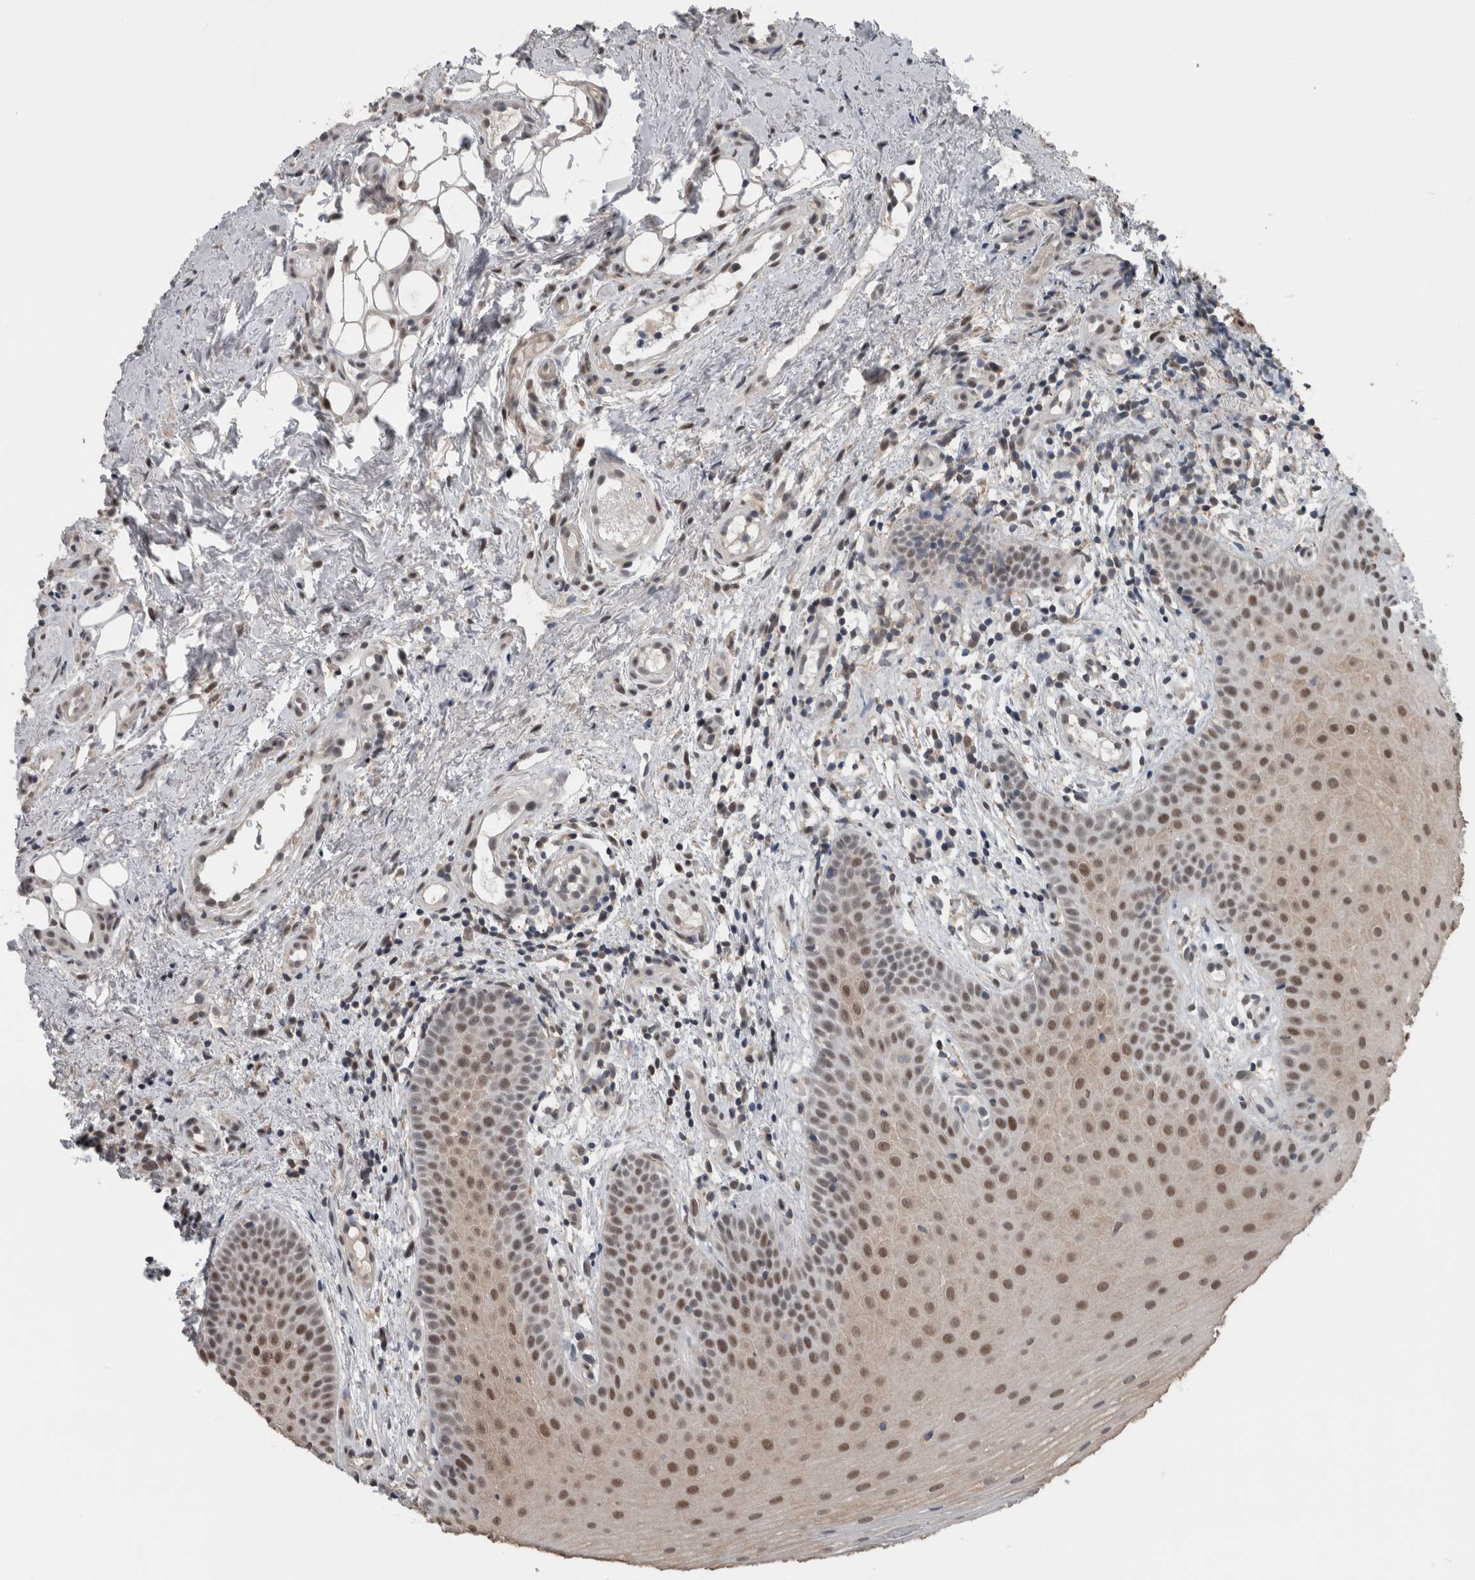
{"staining": {"intensity": "moderate", "quantity": ">75%", "location": "nuclear"}, "tissue": "oral mucosa", "cell_type": "Squamous epithelial cells", "image_type": "normal", "snomed": [{"axis": "morphology", "description": "Normal tissue, NOS"}, {"axis": "topography", "description": "Oral tissue"}], "caption": "A brown stain labels moderate nuclear positivity of a protein in squamous epithelial cells of normal human oral mucosa.", "gene": "ZBTB21", "patient": {"sex": "male", "age": 60}}